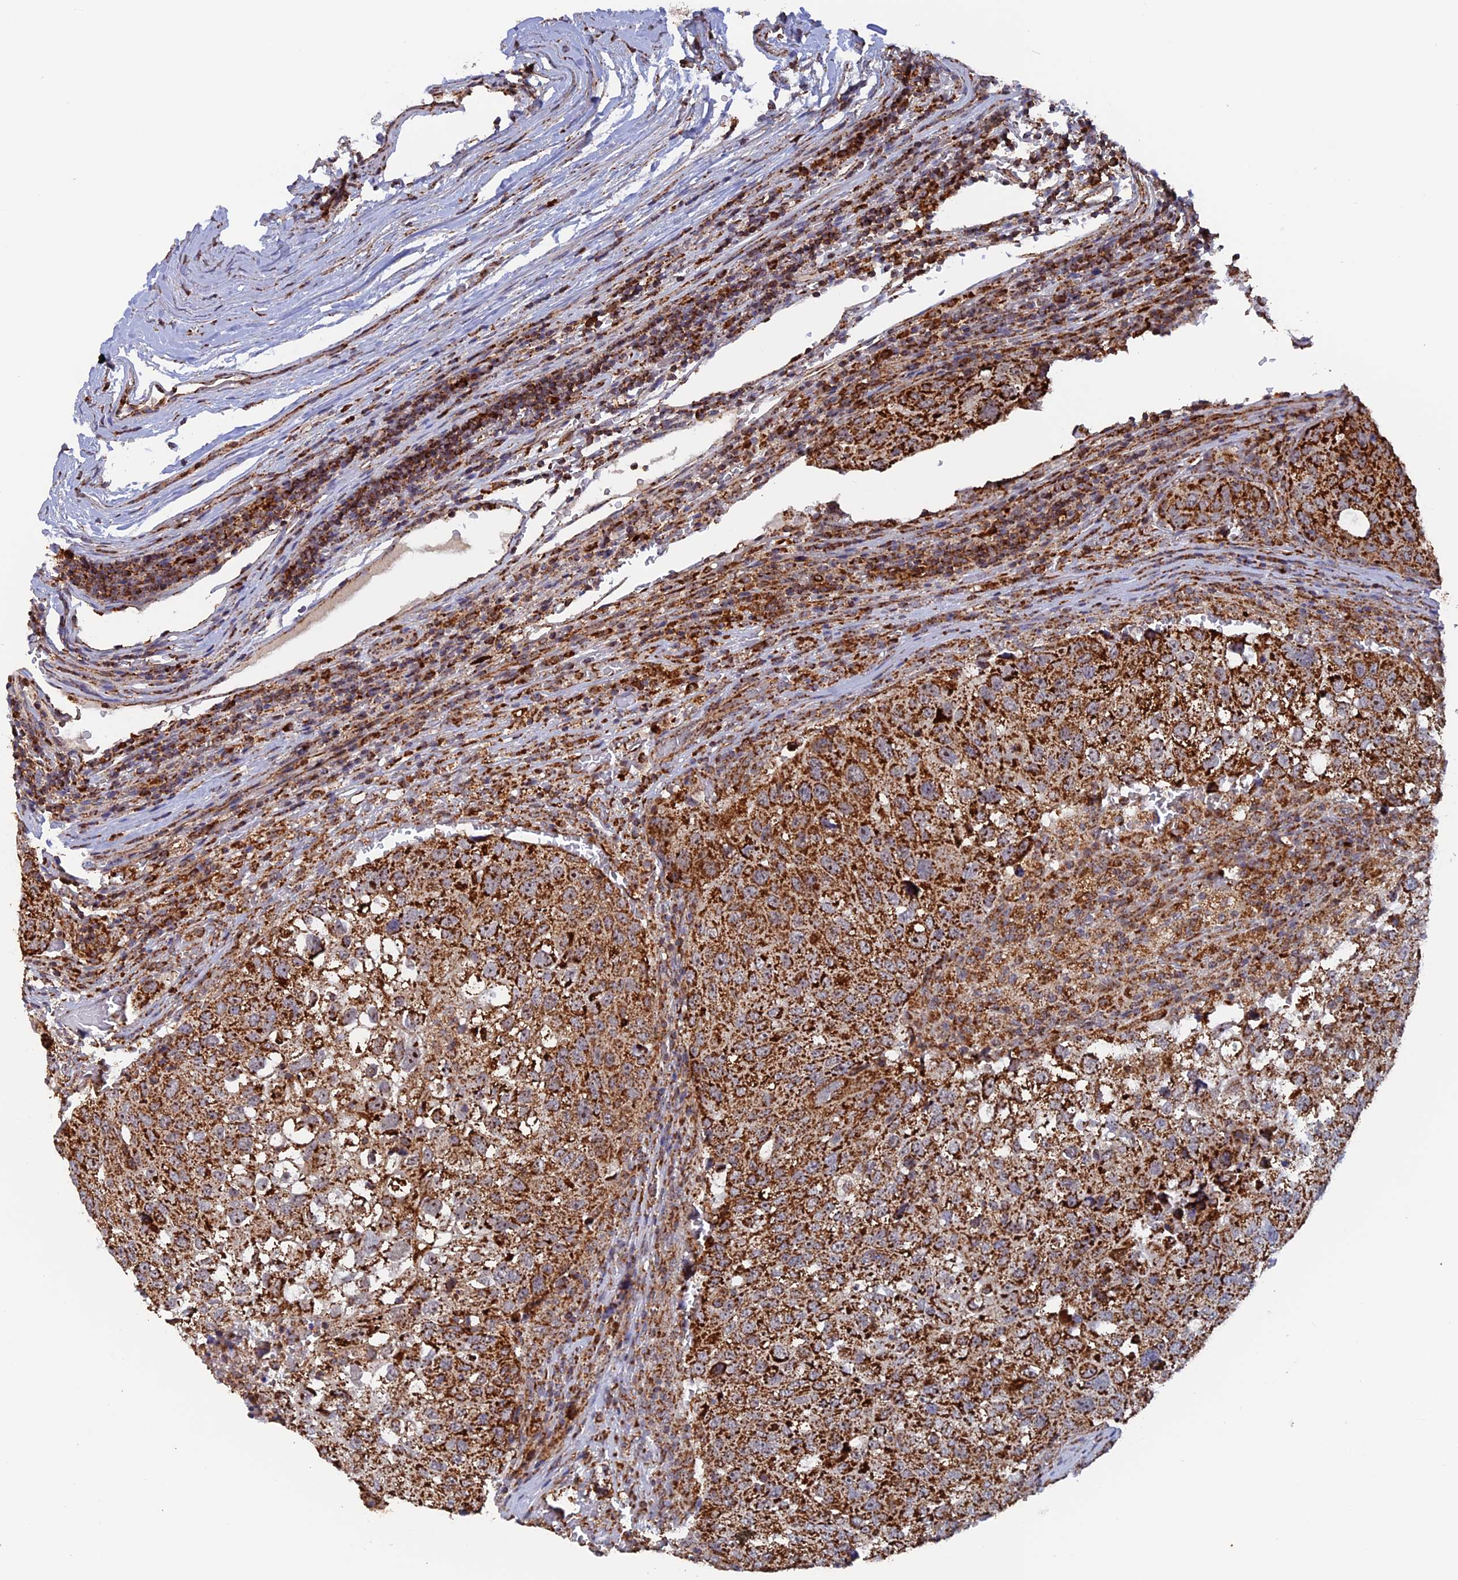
{"staining": {"intensity": "strong", "quantity": ">75%", "location": "cytoplasmic/membranous"}, "tissue": "urothelial cancer", "cell_type": "Tumor cells", "image_type": "cancer", "snomed": [{"axis": "morphology", "description": "Urothelial carcinoma, High grade"}, {"axis": "topography", "description": "Lymph node"}, {"axis": "topography", "description": "Urinary bladder"}], "caption": "There is high levels of strong cytoplasmic/membranous expression in tumor cells of high-grade urothelial carcinoma, as demonstrated by immunohistochemical staining (brown color).", "gene": "DTYMK", "patient": {"sex": "male", "age": 51}}